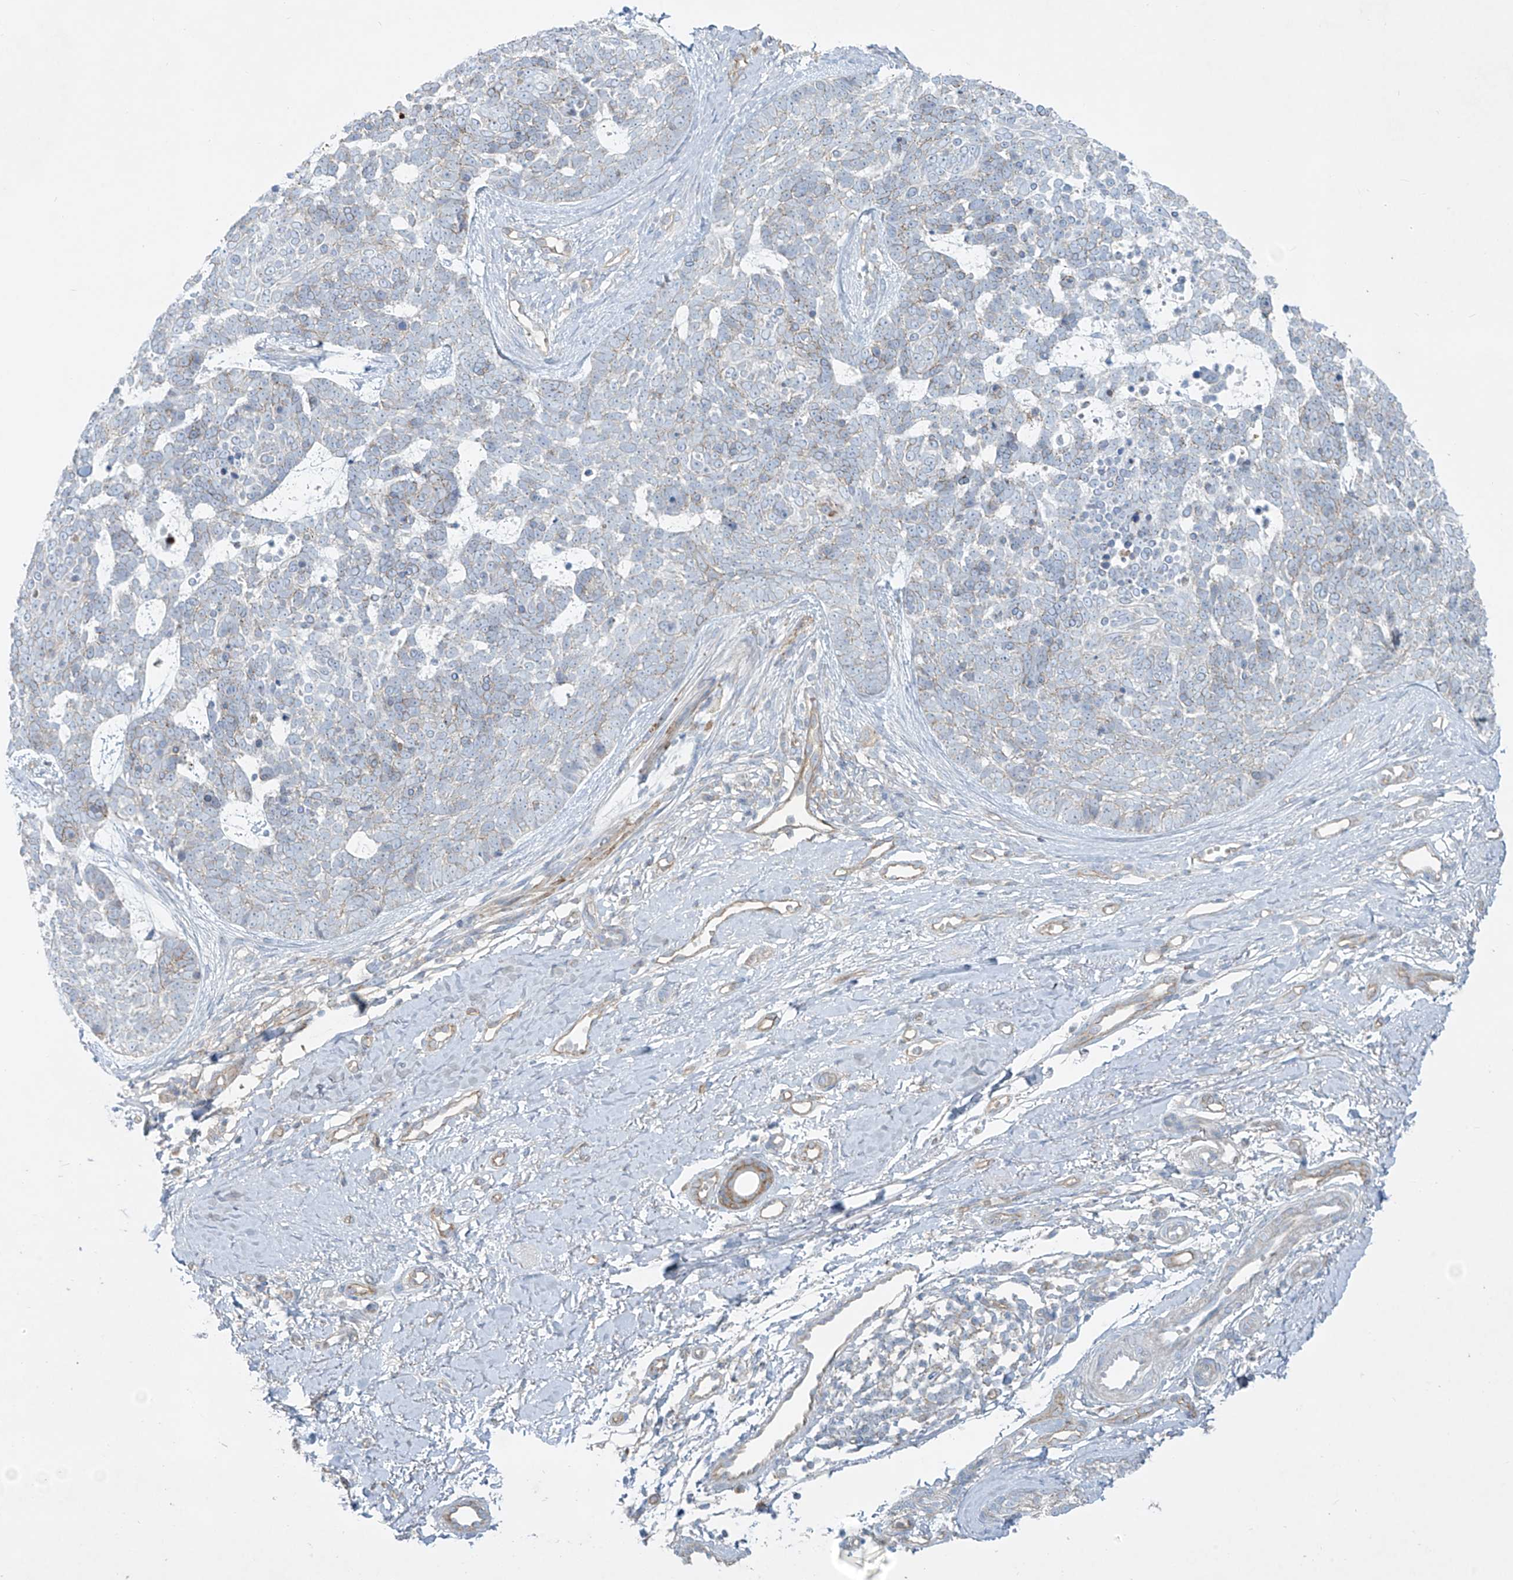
{"staining": {"intensity": "negative", "quantity": "none", "location": "none"}, "tissue": "skin cancer", "cell_type": "Tumor cells", "image_type": "cancer", "snomed": [{"axis": "morphology", "description": "Basal cell carcinoma"}, {"axis": "topography", "description": "Skin"}], "caption": "Image shows no significant protein positivity in tumor cells of skin basal cell carcinoma. Nuclei are stained in blue.", "gene": "VAMP5", "patient": {"sex": "female", "age": 81}}